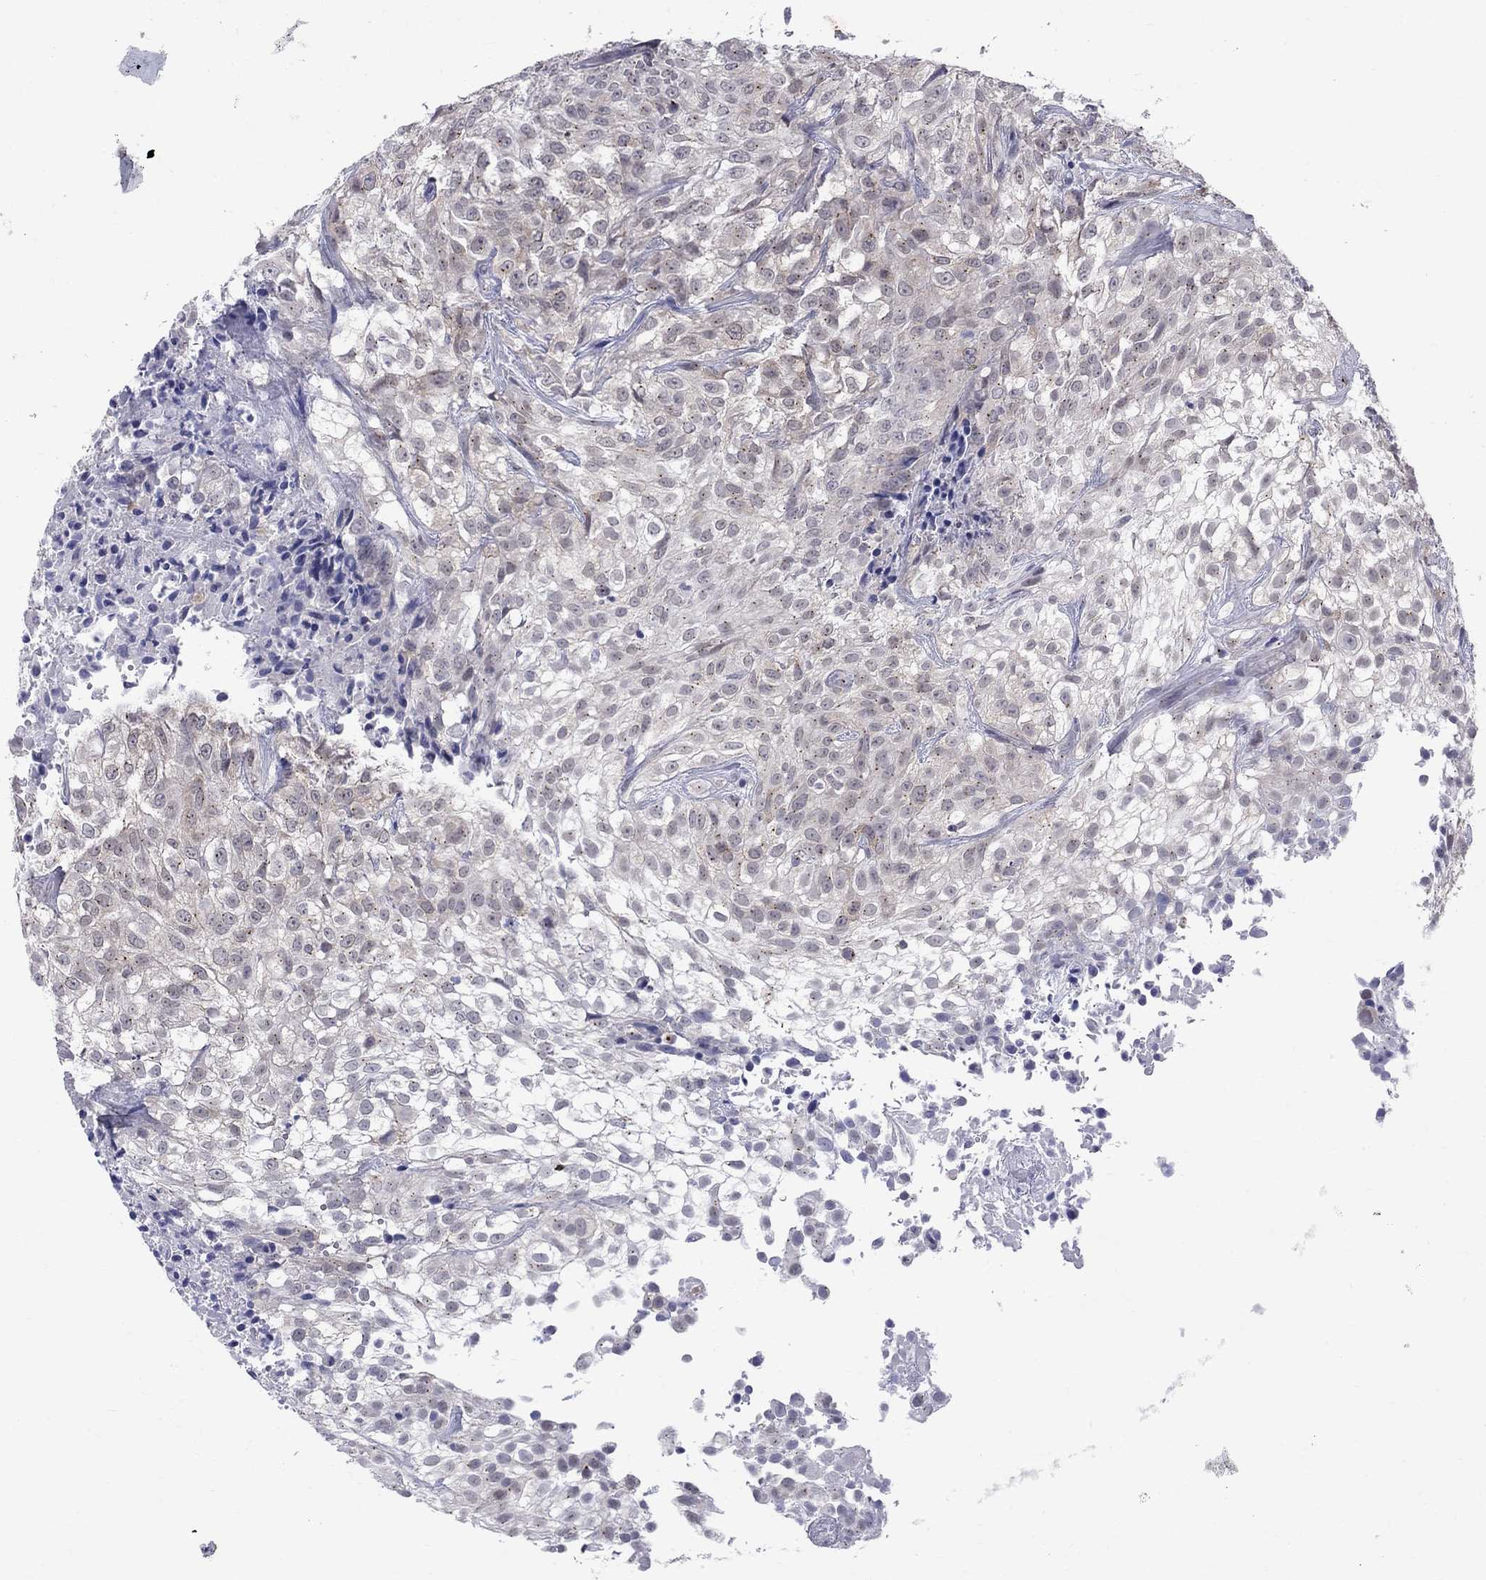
{"staining": {"intensity": "negative", "quantity": "none", "location": "none"}, "tissue": "urothelial cancer", "cell_type": "Tumor cells", "image_type": "cancer", "snomed": [{"axis": "morphology", "description": "Urothelial carcinoma, High grade"}, {"axis": "topography", "description": "Urinary bladder"}], "caption": "An immunohistochemistry (IHC) image of urothelial carcinoma (high-grade) is shown. There is no staining in tumor cells of urothelial carcinoma (high-grade).", "gene": "CEP43", "patient": {"sex": "male", "age": 56}}